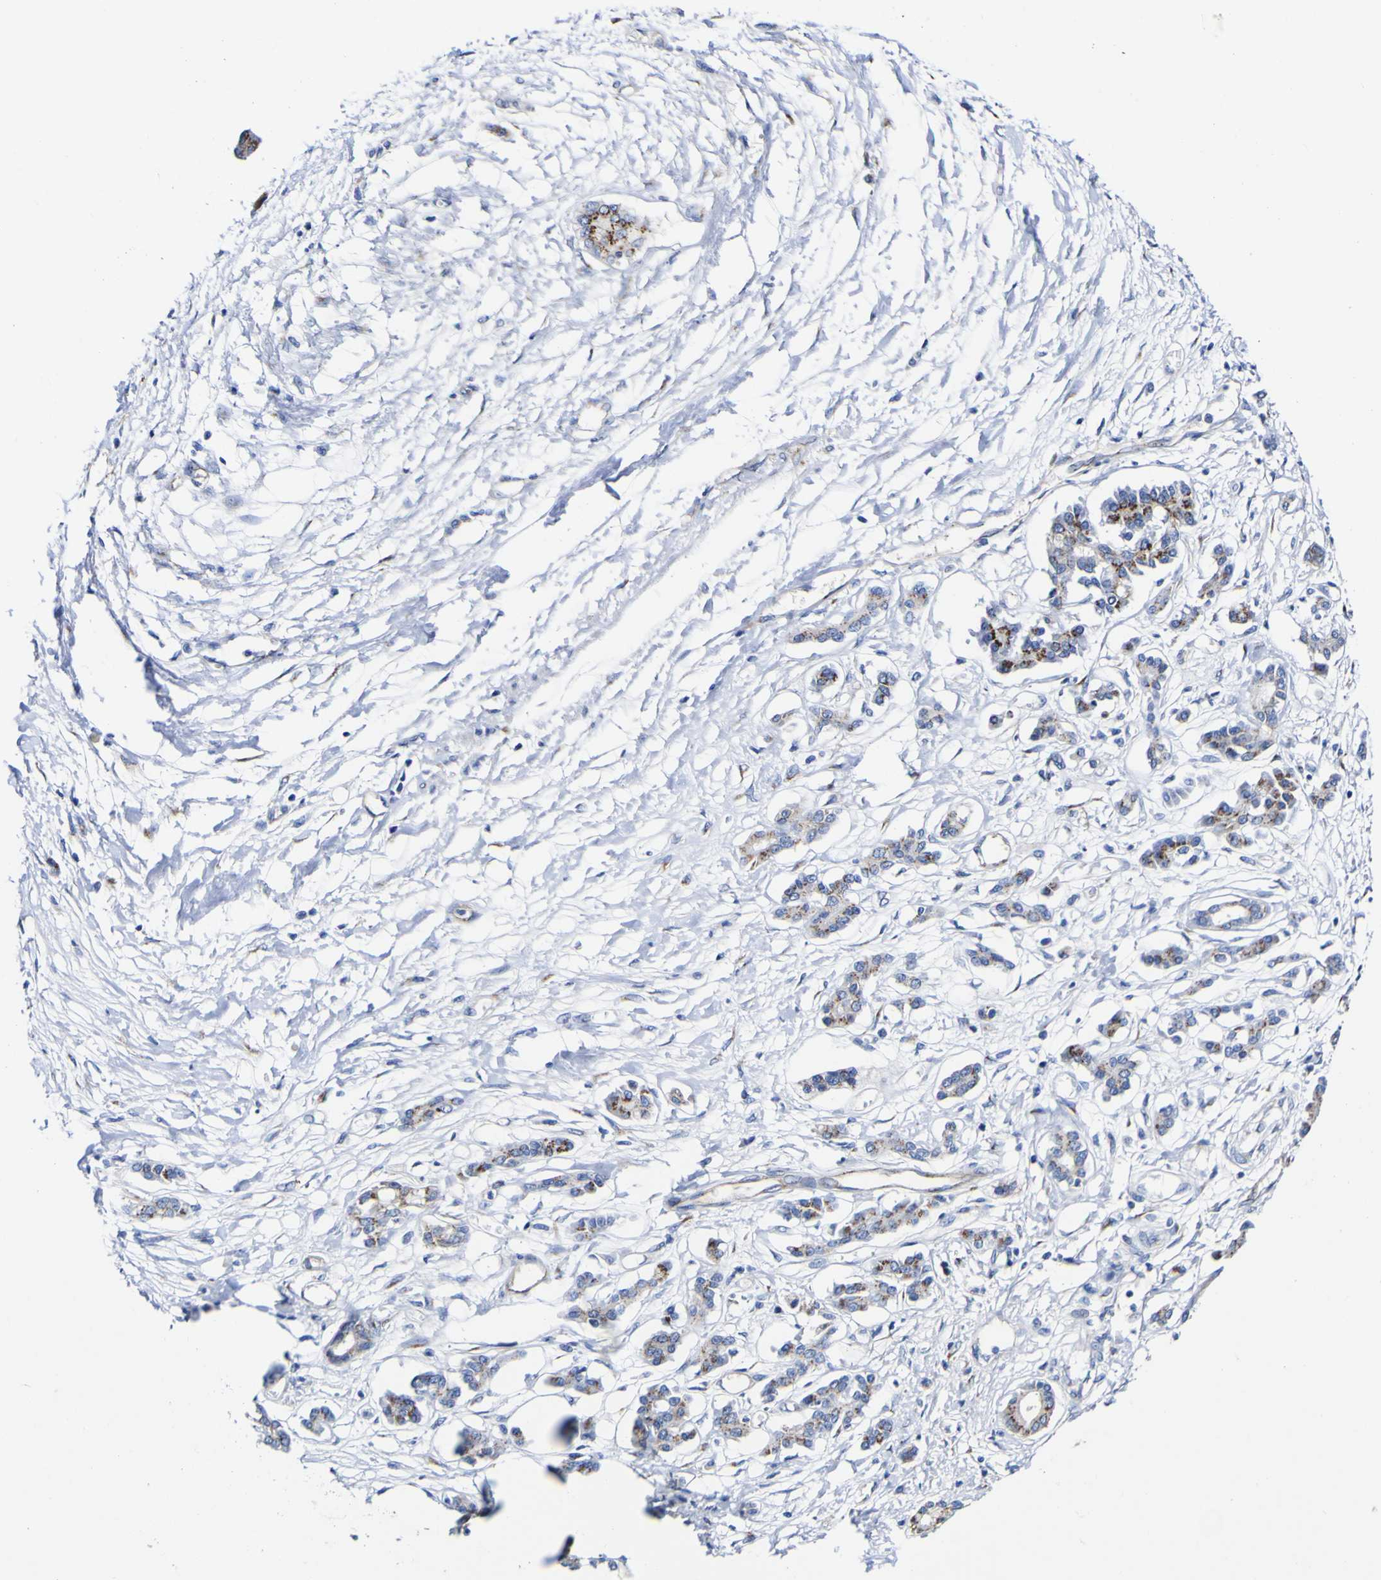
{"staining": {"intensity": "moderate", "quantity": ">75%", "location": "cytoplasmic/membranous"}, "tissue": "pancreatic cancer", "cell_type": "Tumor cells", "image_type": "cancer", "snomed": [{"axis": "morphology", "description": "Adenocarcinoma, NOS"}, {"axis": "topography", "description": "Pancreas"}], "caption": "Immunohistochemistry of human adenocarcinoma (pancreatic) shows medium levels of moderate cytoplasmic/membranous staining in approximately >75% of tumor cells.", "gene": "GOLM1", "patient": {"sex": "male", "age": 56}}